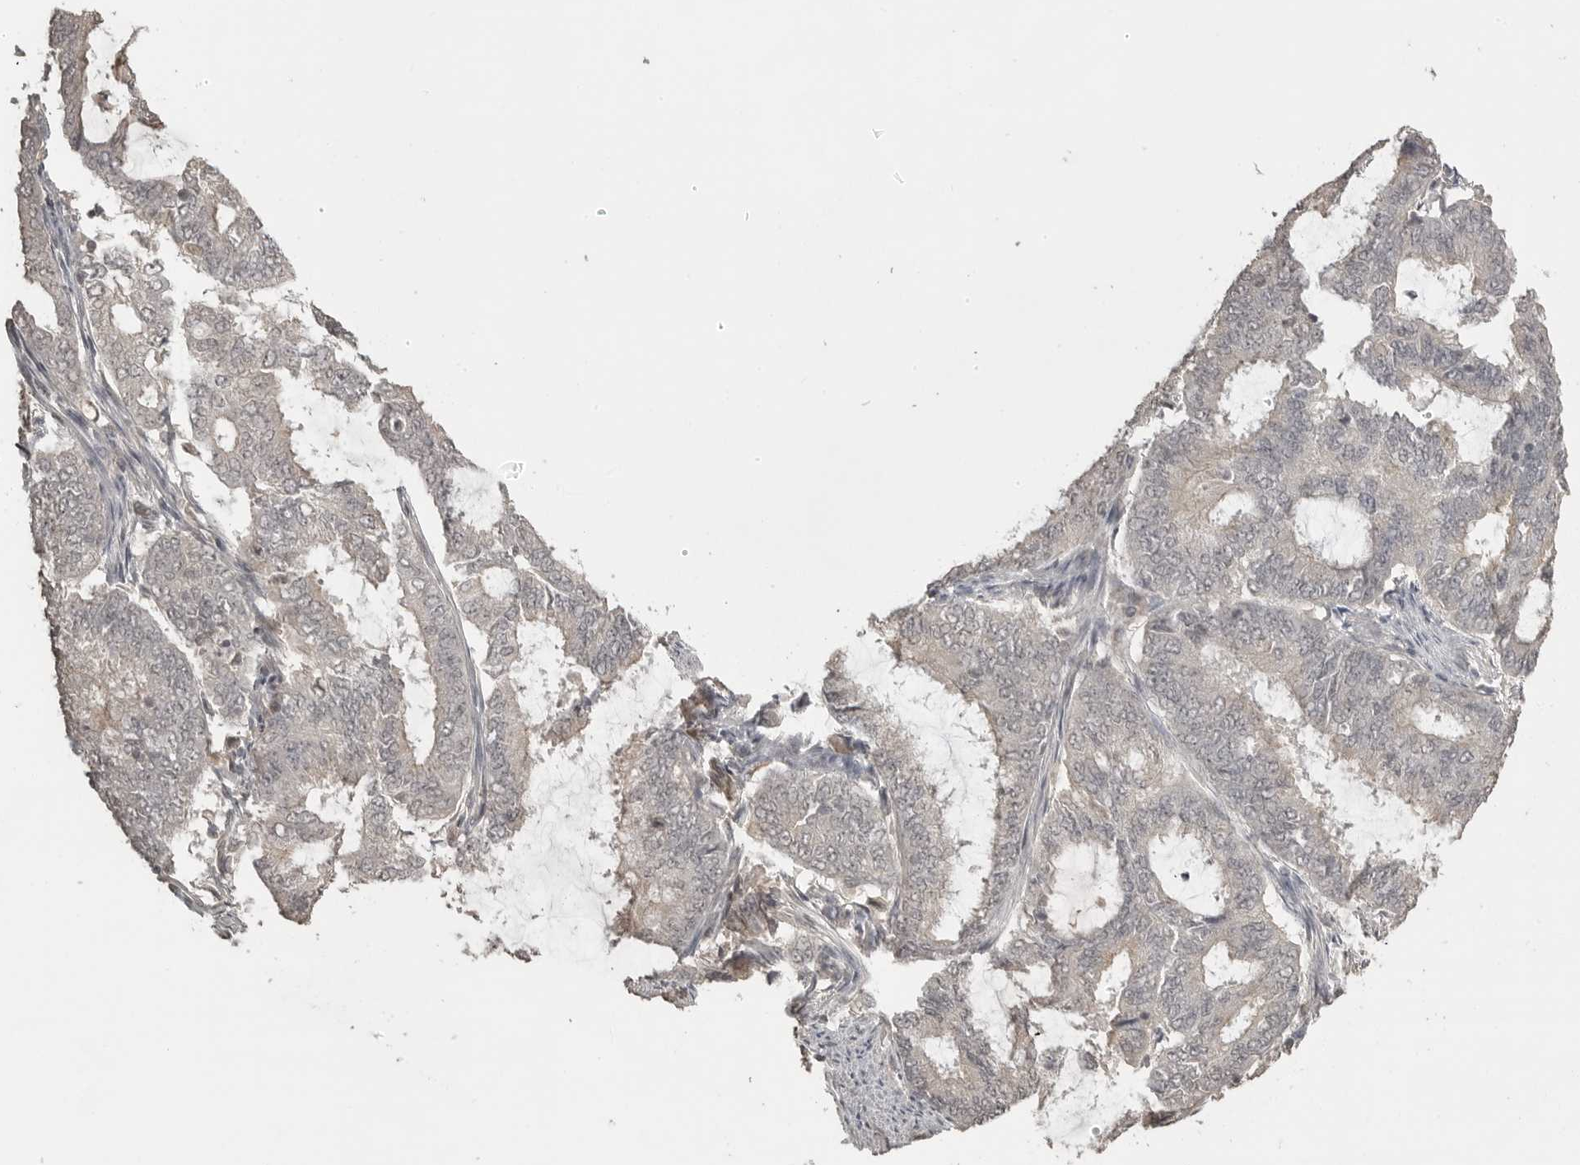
{"staining": {"intensity": "negative", "quantity": "none", "location": "none"}, "tissue": "endometrial cancer", "cell_type": "Tumor cells", "image_type": "cancer", "snomed": [{"axis": "morphology", "description": "Adenocarcinoma, NOS"}, {"axis": "topography", "description": "Endometrium"}], "caption": "Tumor cells are negative for brown protein staining in endometrial cancer.", "gene": "SMG8", "patient": {"sex": "female", "age": 49}}